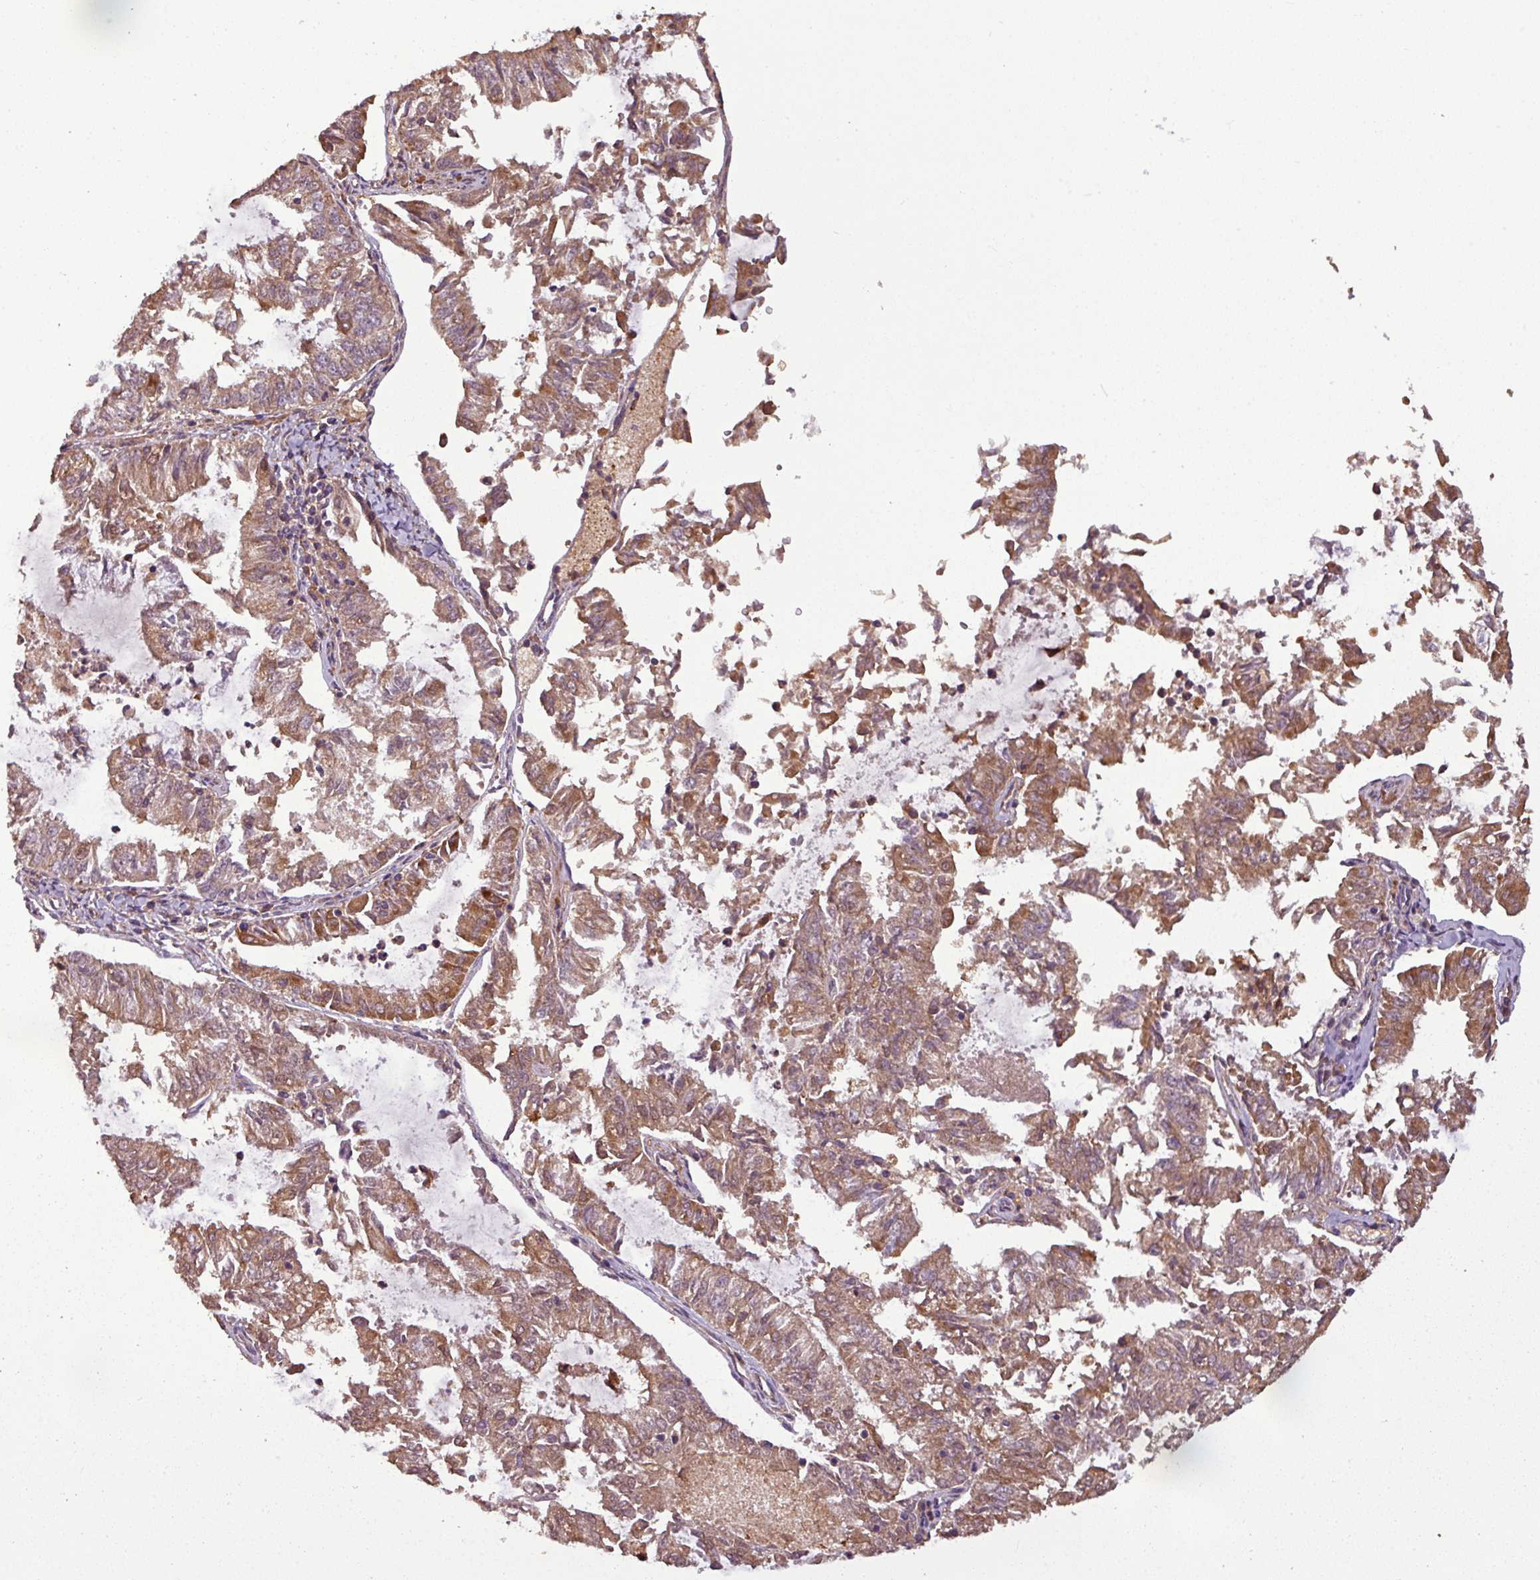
{"staining": {"intensity": "moderate", "quantity": ">75%", "location": "cytoplasmic/membranous"}, "tissue": "endometrial cancer", "cell_type": "Tumor cells", "image_type": "cancer", "snomed": [{"axis": "morphology", "description": "Adenocarcinoma, NOS"}, {"axis": "topography", "description": "Endometrium"}], "caption": "A histopathology image showing moderate cytoplasmic/membranous staining in approximately >75% of tumor cells in endometrial adenocarcinoma, as visualized by brown immunohistochemical staining.", "gene": "NT5C3A", "patient": {"sex": "female", "age": 57}}